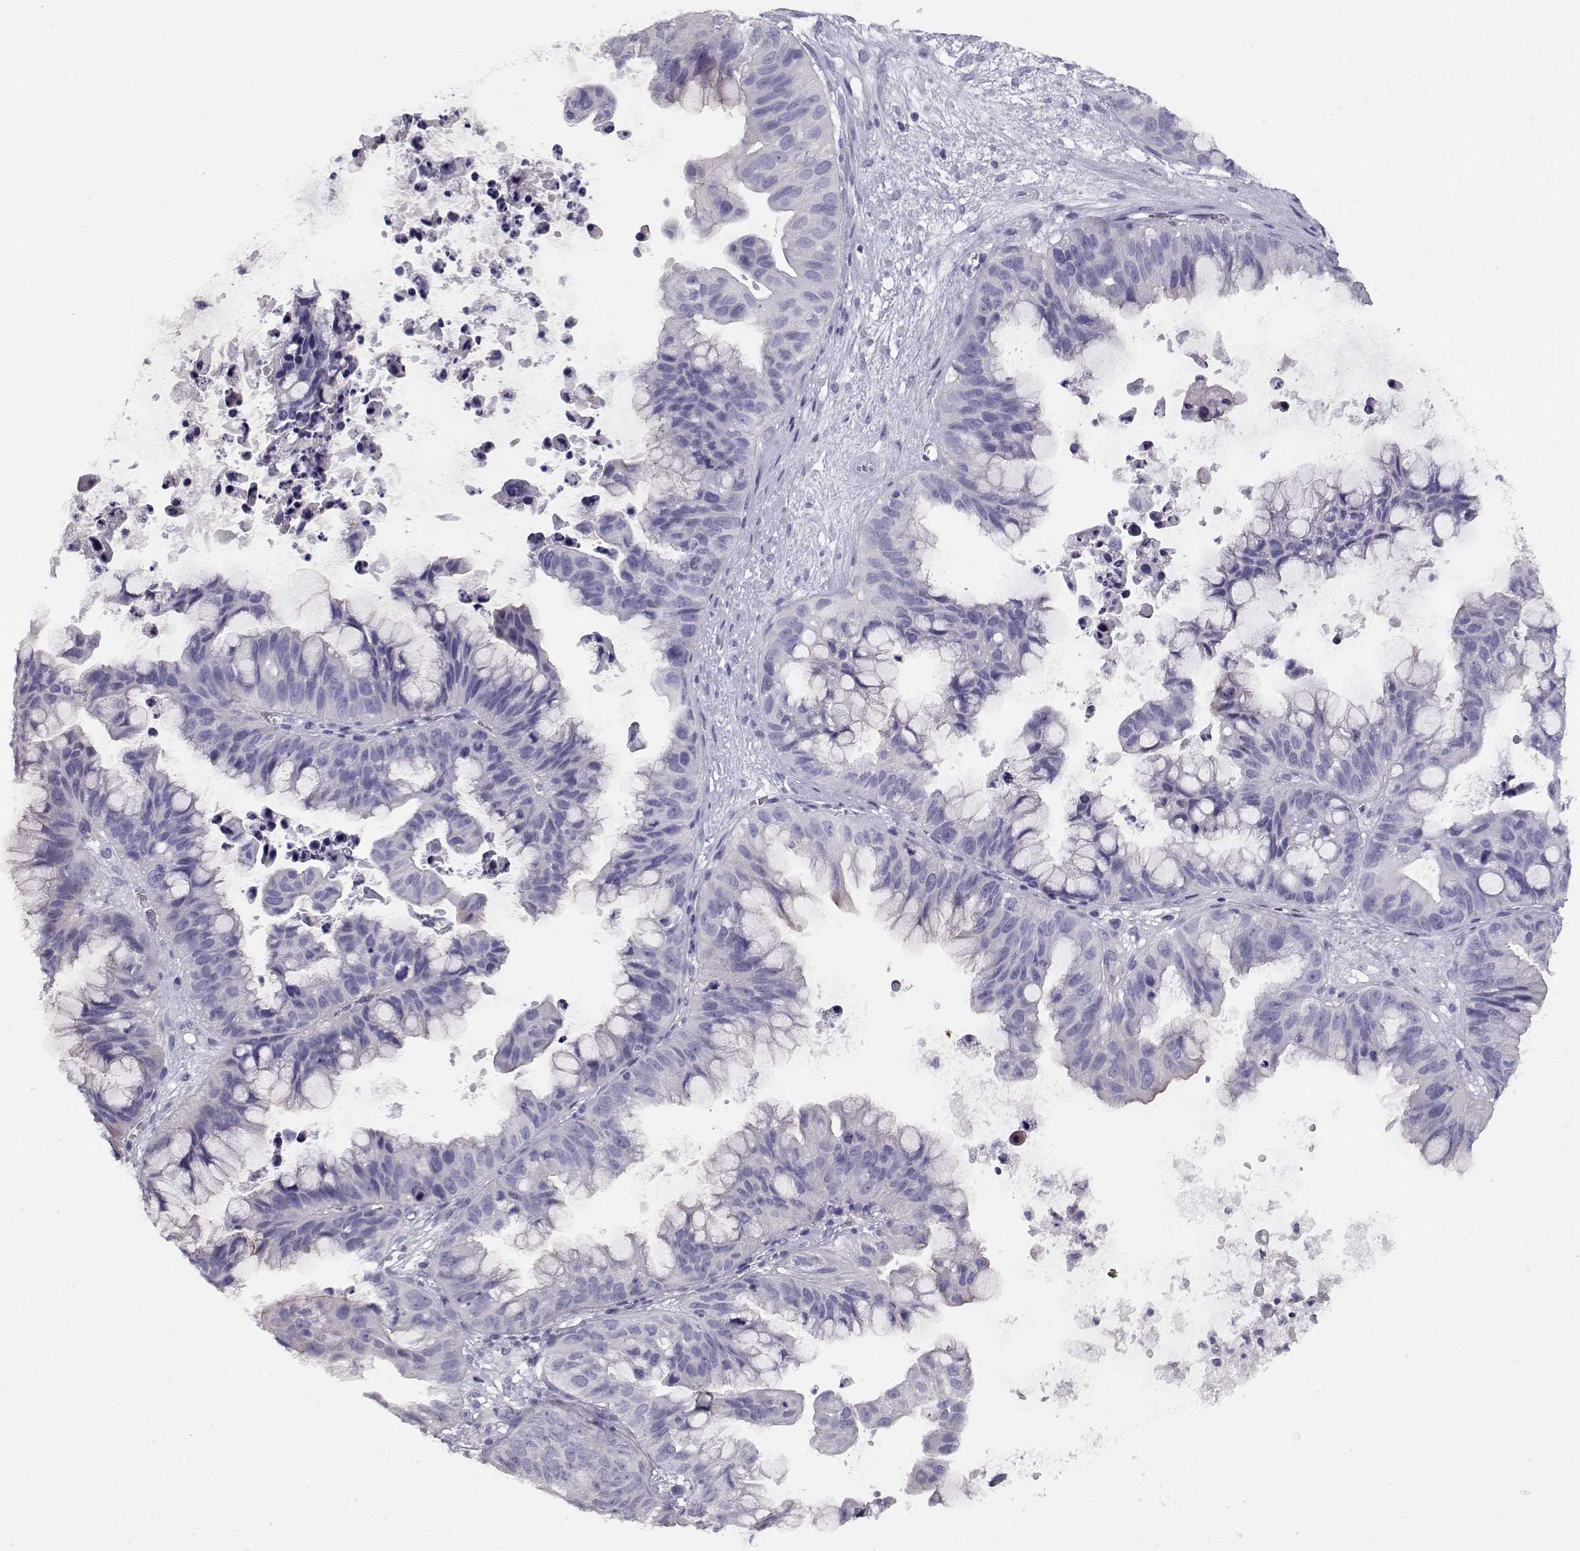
{"staining": {"intensity": "negative", "quantity": "none", "location": "none"}, "tissue": "ovarian cancer", "cell_type": "Tumor cells", "image_type": "cancer", "snomed": [{"axis": "morphology", "description": "Cystadenocarcinoma, mucinous, NOS"}, {"axis": "topography", "description": "Ovary"}], "caption": "Tumor cells are negative for brown protein staining in mucinous cystadenocarcinoma (ovarian).", "gene": "SLITRK3", "patient": {"sex": "female", "age": 76}}